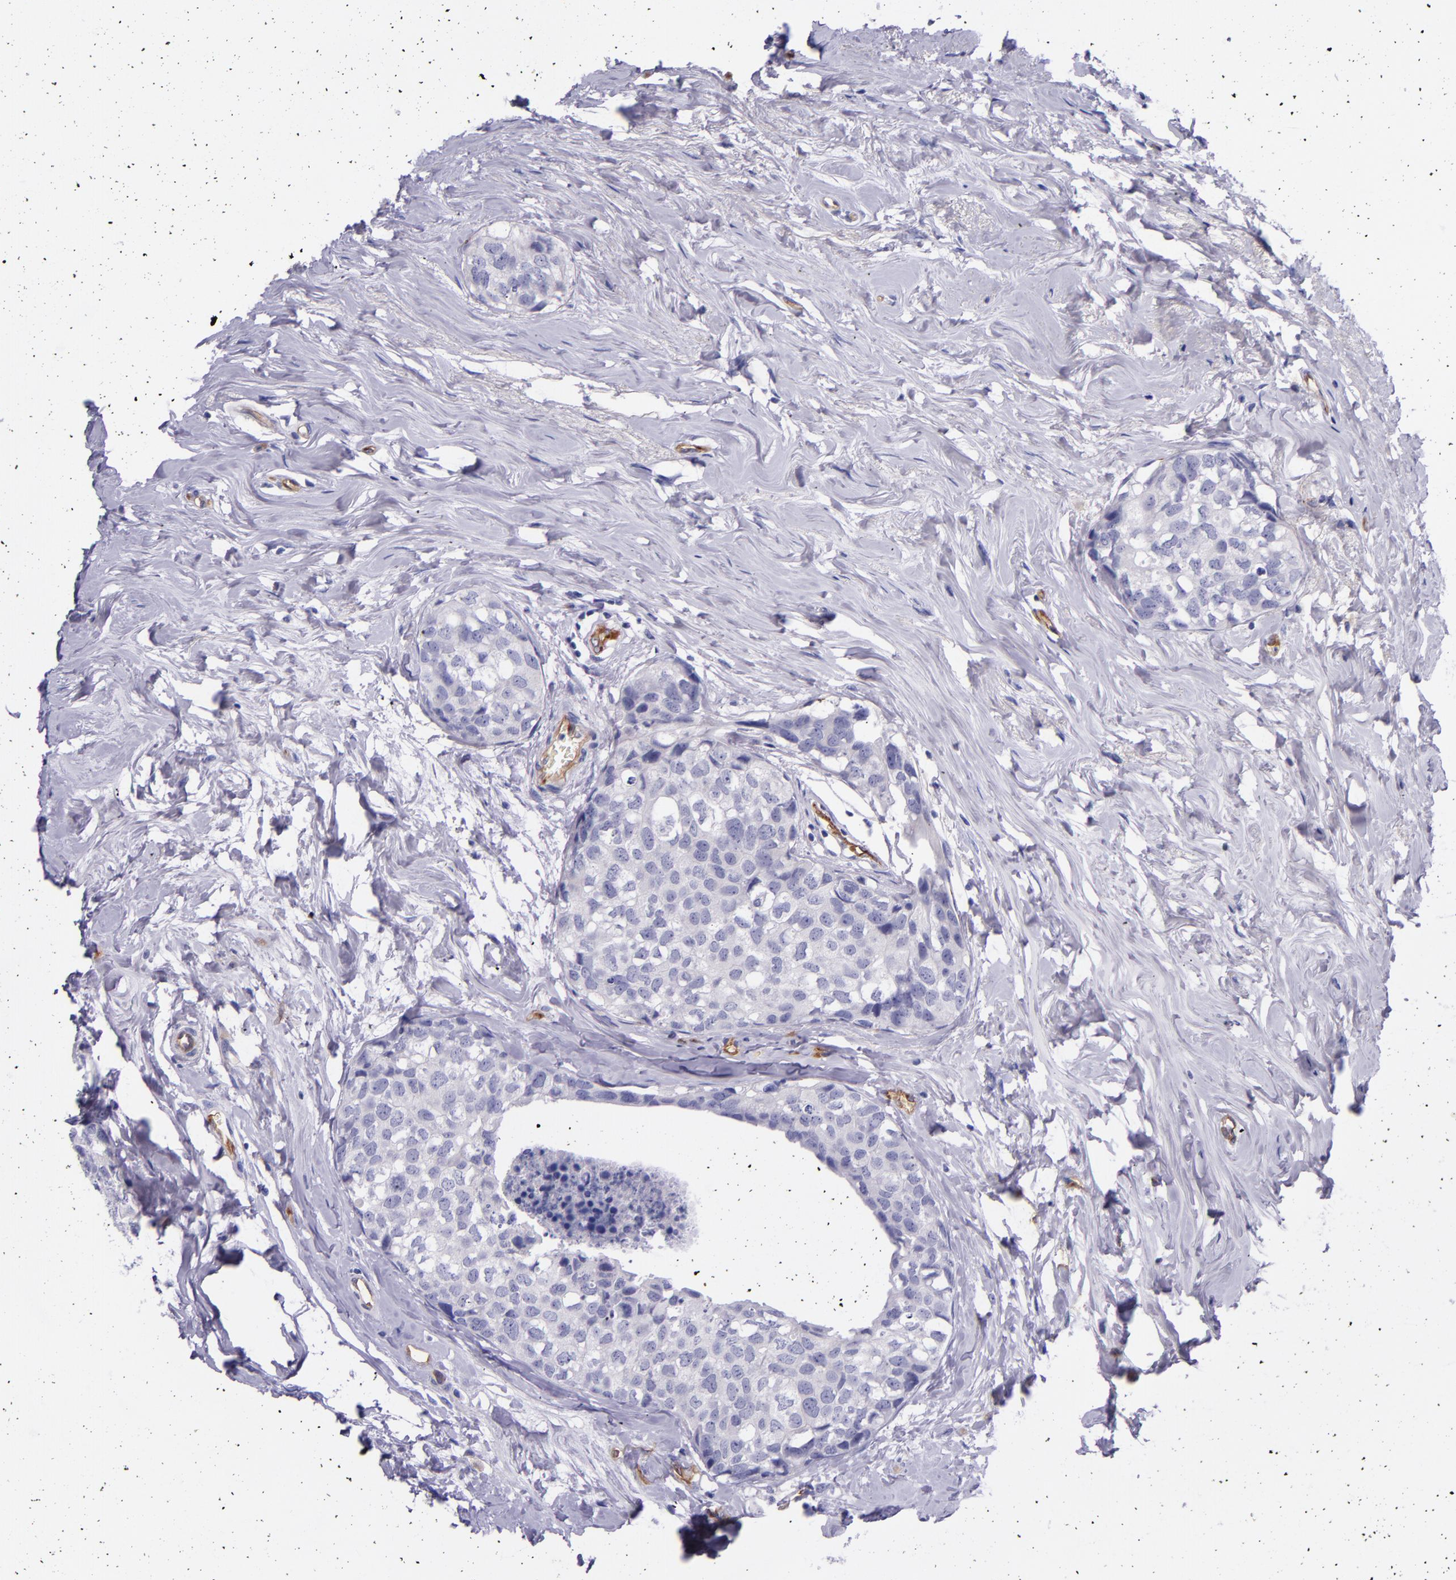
{"staining": {"intensity": "negative", "quantity": "none", "location": "none"}, "tissue": "breast cancer", "cell_type": "Tumor cells", "image_type": "cancer", "snomed": [{"axis": "morphology", "description": "Normal tissue, NOS"}, {"axis": "morphology", "description": "Duct carcinoma"}, {"axis": "topography", "description": "Breast"}], "caption": "DAB immunohistochemical staining of breast cancer displays no significant staining in tumor cells.", "gene": "NOS3", "patient": {"sex": "female", "age": 50}}